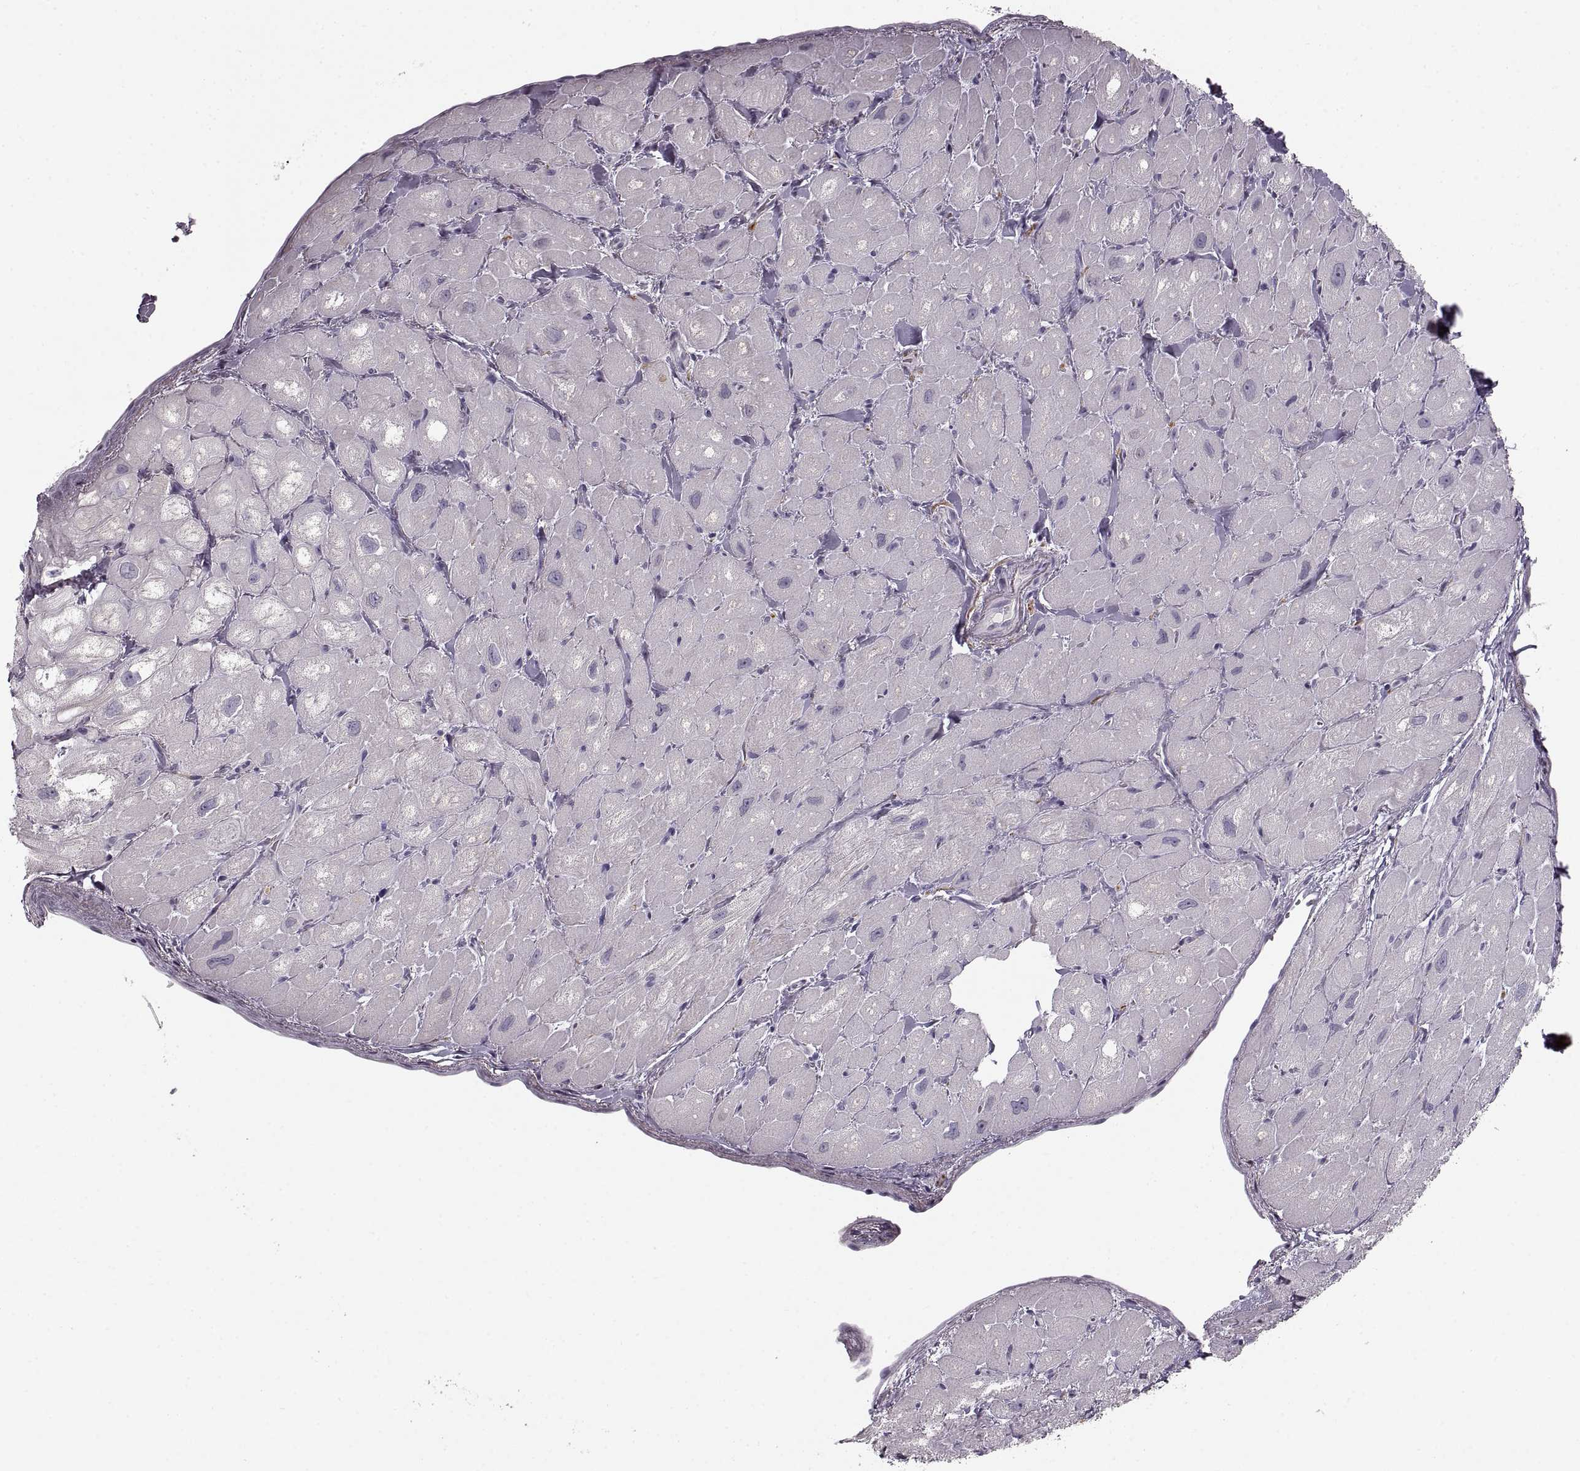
{"staining": {"intensity": "weak", "quantity": "<25%", "location": "cytoplasmic/membranous"}, "tissue": "heart muscle", "cell_type": "Cardiomyocytes", "image_type": "normal", "snomed": [{"axis": "morphology", "description": "Normal tissue, NOS"}, {"axis": "topography", "description": "Heart"}], "caption": "IHC micrograph of benign heart muscle stained for a protein (brown), which reveals no expression in cardiomyocytes.", "gene": "CNTN1", "patient": {"sex": "male", "age": 60}}